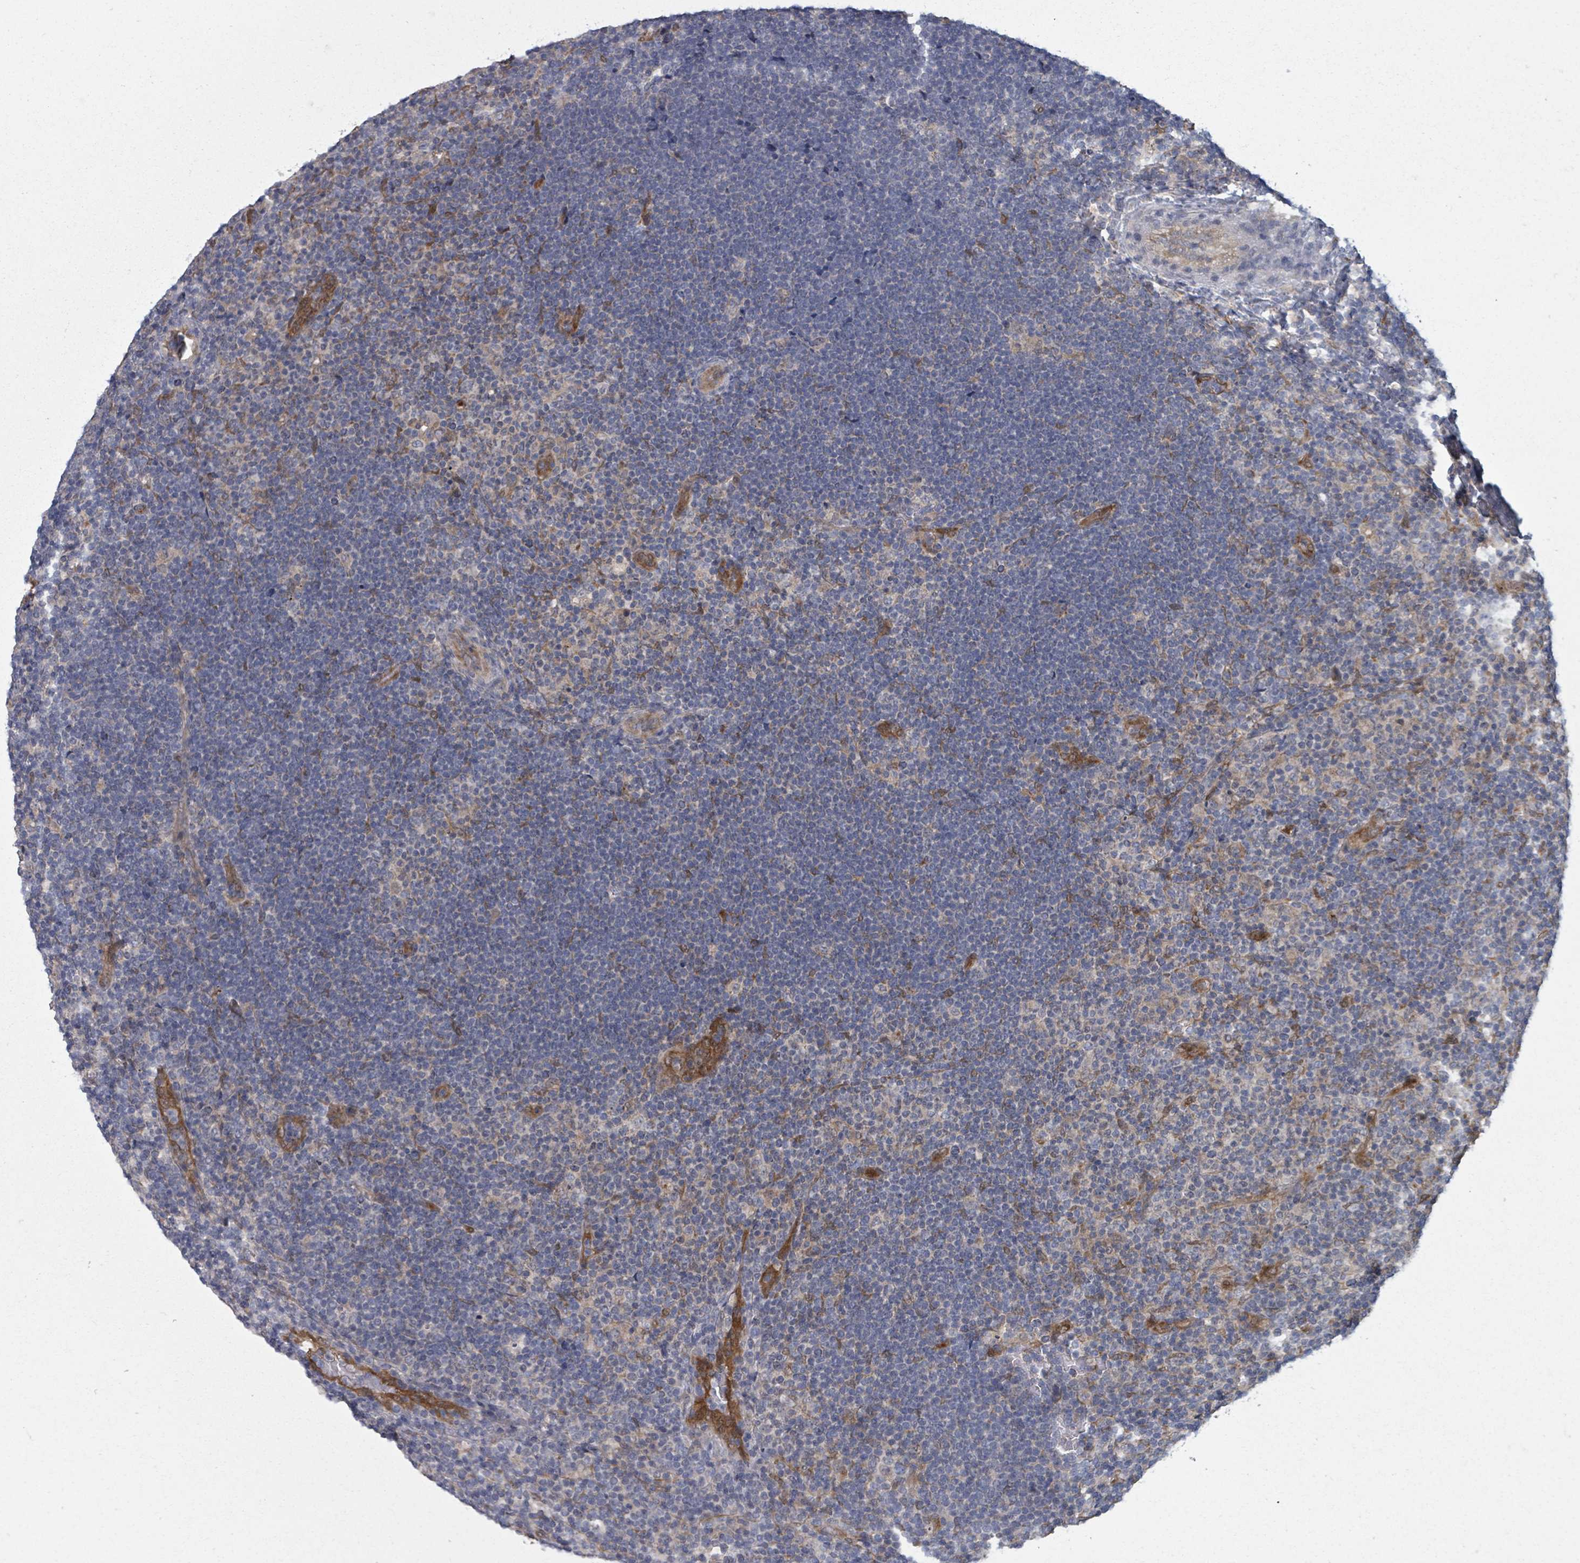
{"staining": {"intensity": "negative", "quantity": "none", "location": "none"}, "tissue": "lymphoma", "cell_type": "Tumor cells", "image_type": "cancer", "snomed": [{"axis": "morphology", "description": "Hodgkin's disease, NOS"}, {"axis": "topography", "description": "Lymph node"}], "caption": "IHC photomicrograph of neoplastic tissue: human lymphoma stained with DAB (3,3'-diaminobenzidine) shows no significant protein staining in tumor cells. The staining was performed using DAB (3,3'-diaminobenzidine) to visualize the protein expression in brown, while the nuclei were stained in blue with hematoxylin (Magnification: 20x).", "gene": "FKBP1A", "patient": {"sex": "female", "age": 57}}